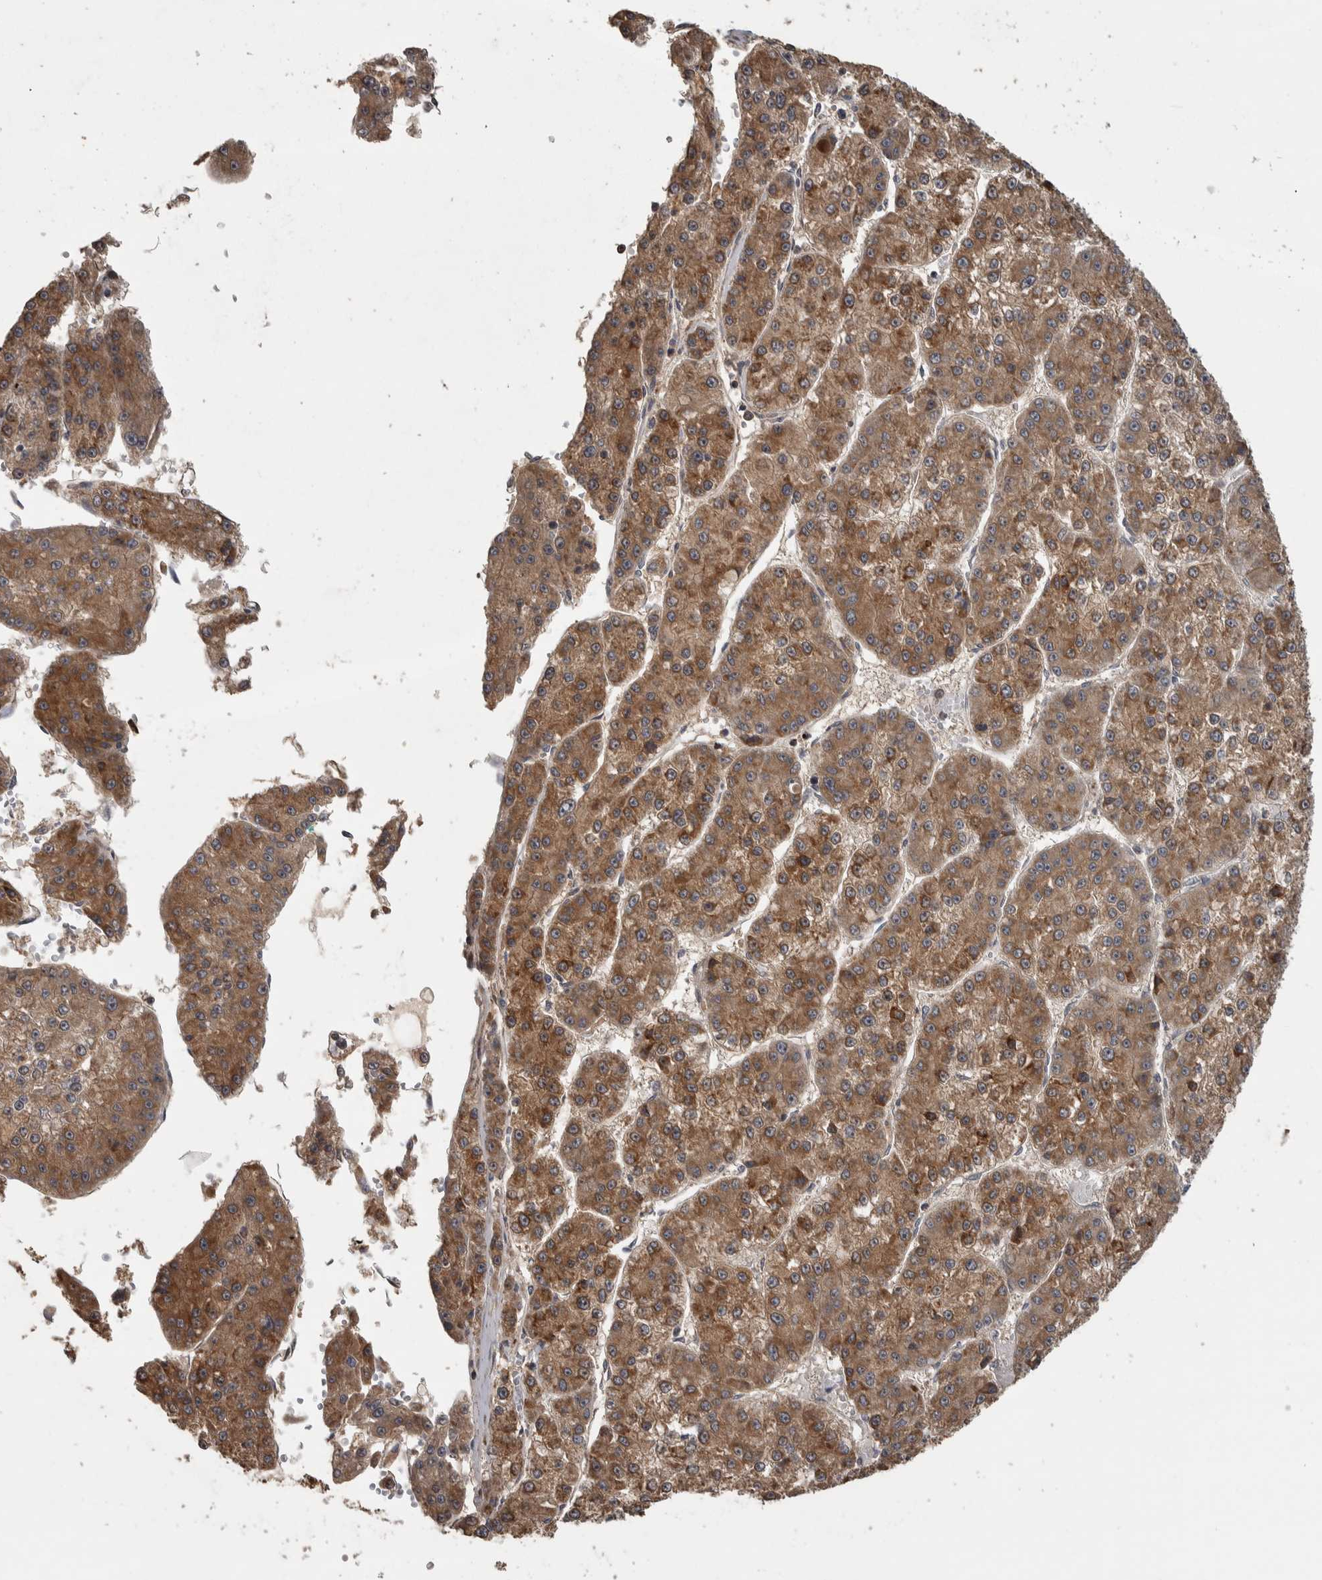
{"staining": {"intensity": "moderate", "quantity": ">75%", "location": "cytoplasmic/membranous"}, "tissue": "liver cancer", "cell_type": "Tumor cells", "image_type": "cancer", "snomed": [{"axis": "morphology", "description": "Carcinoma, Hepatocellular, NOS"}, {"axis": "topography", "description": "Liver"}], "caption": "Hepatocellular carcinoma (liver) stained with DAB (3,3'-diaminobenzidine) IHC displays medium levels of moderate cytoplasmic/membranous staining in approximately >75% of tumor cells. The staining is performed using DAB brown chromogen to label protein expression. The nuclei are counter-stained blue using hematoxylin.", "gene": "ERAL1", "patient": {"sex": "female", "age": 73}}